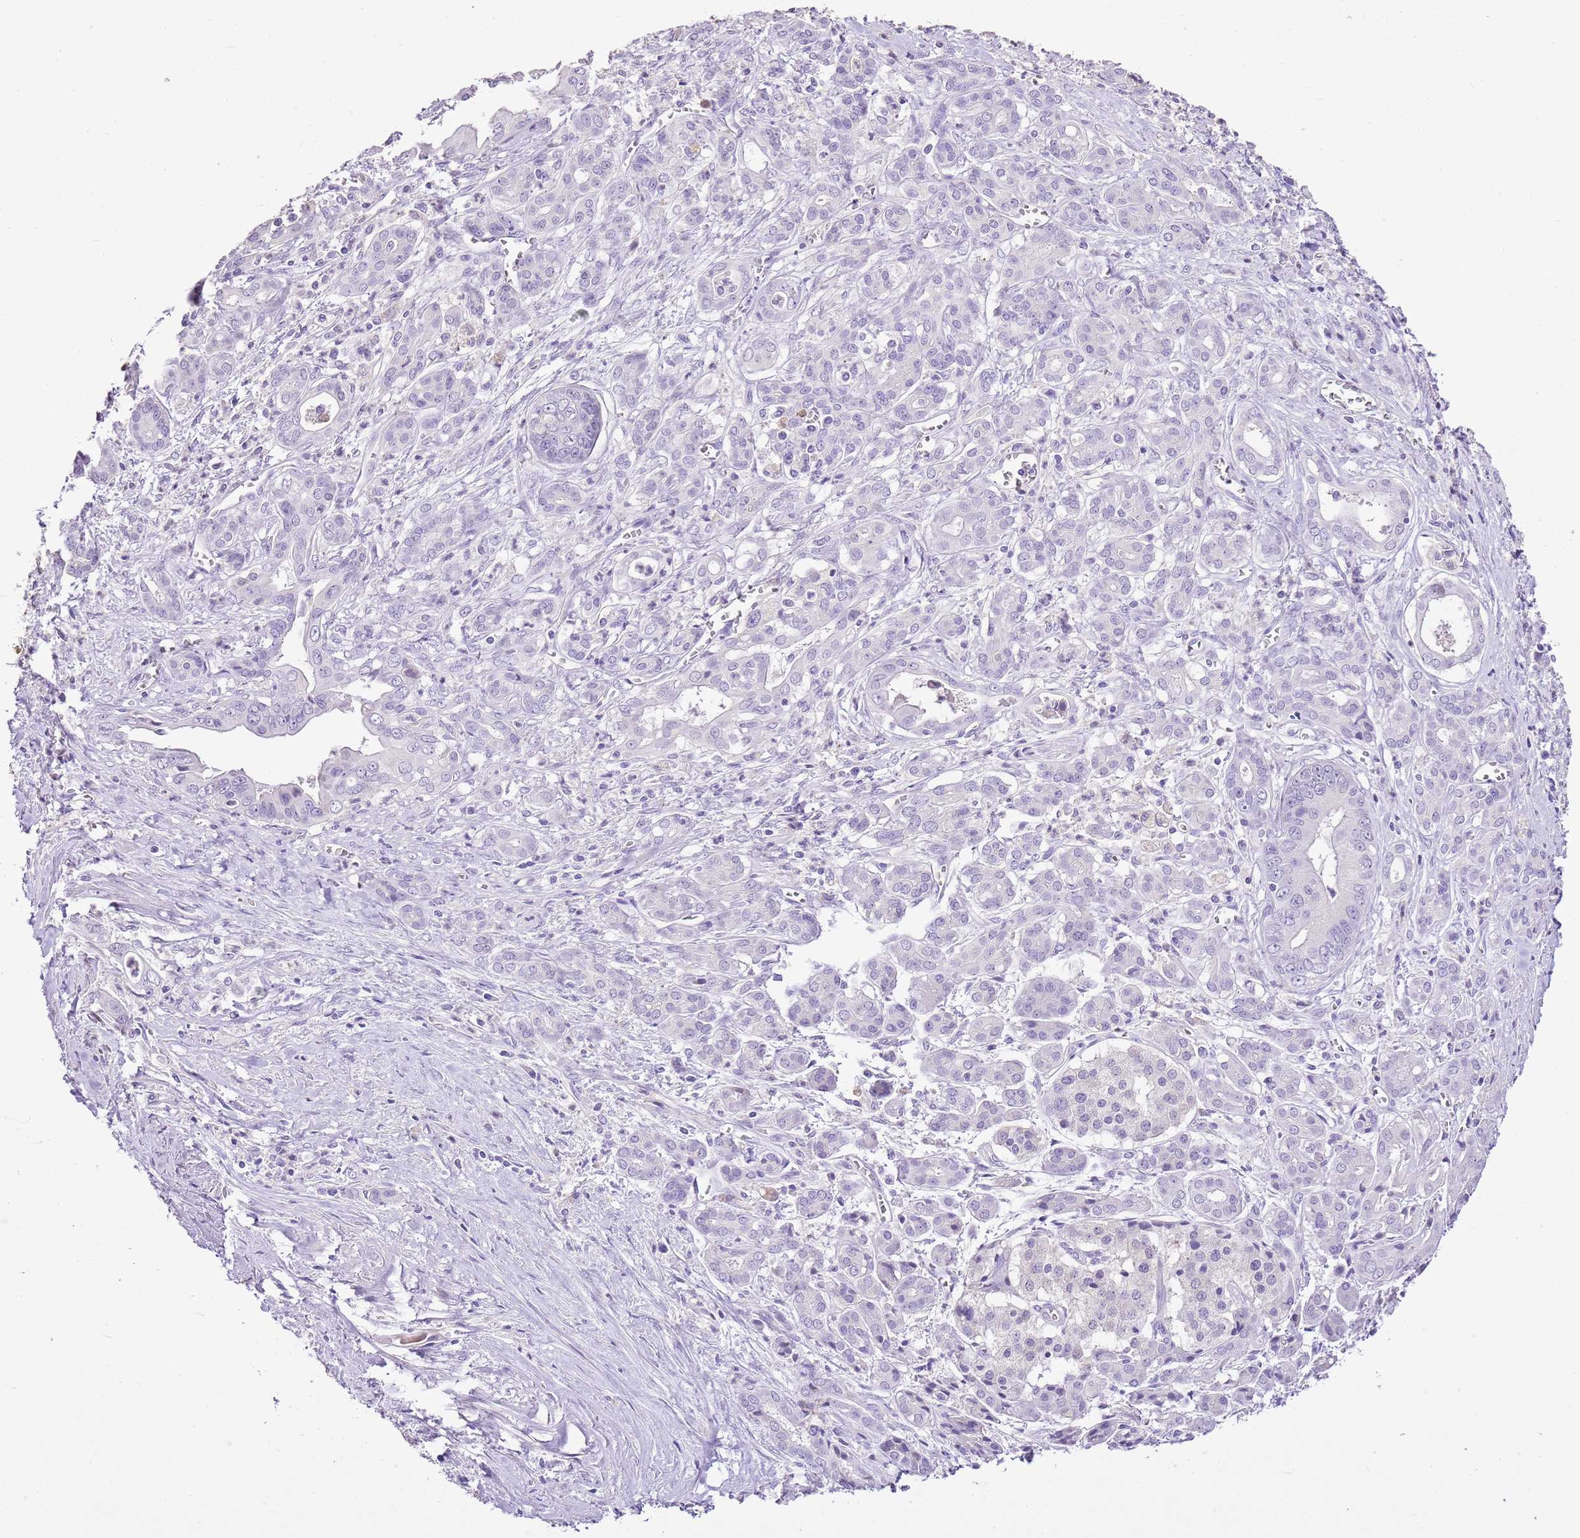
{"staining": {"intensity": "negative", "quantity": "none", "location": "none"}, "tissue": "pancreatic cancer", "cell_type": "Tumor cells", "image_type": "cancer", "snomed": [{"axis": "morphology", "description": "Adenocarcinoma, NOS"}, {"axis": "topography", "description": "Pancreas"}], "caption": "A high-resolution photomicrograph shows immunohistochemistry (IHC) staining of pancreatic cancer (adenocarcinoma), which exhibits no significant expression in tumor cells.", "gene": "XPO7", "patient": {"sex": "male", "age": 59}}